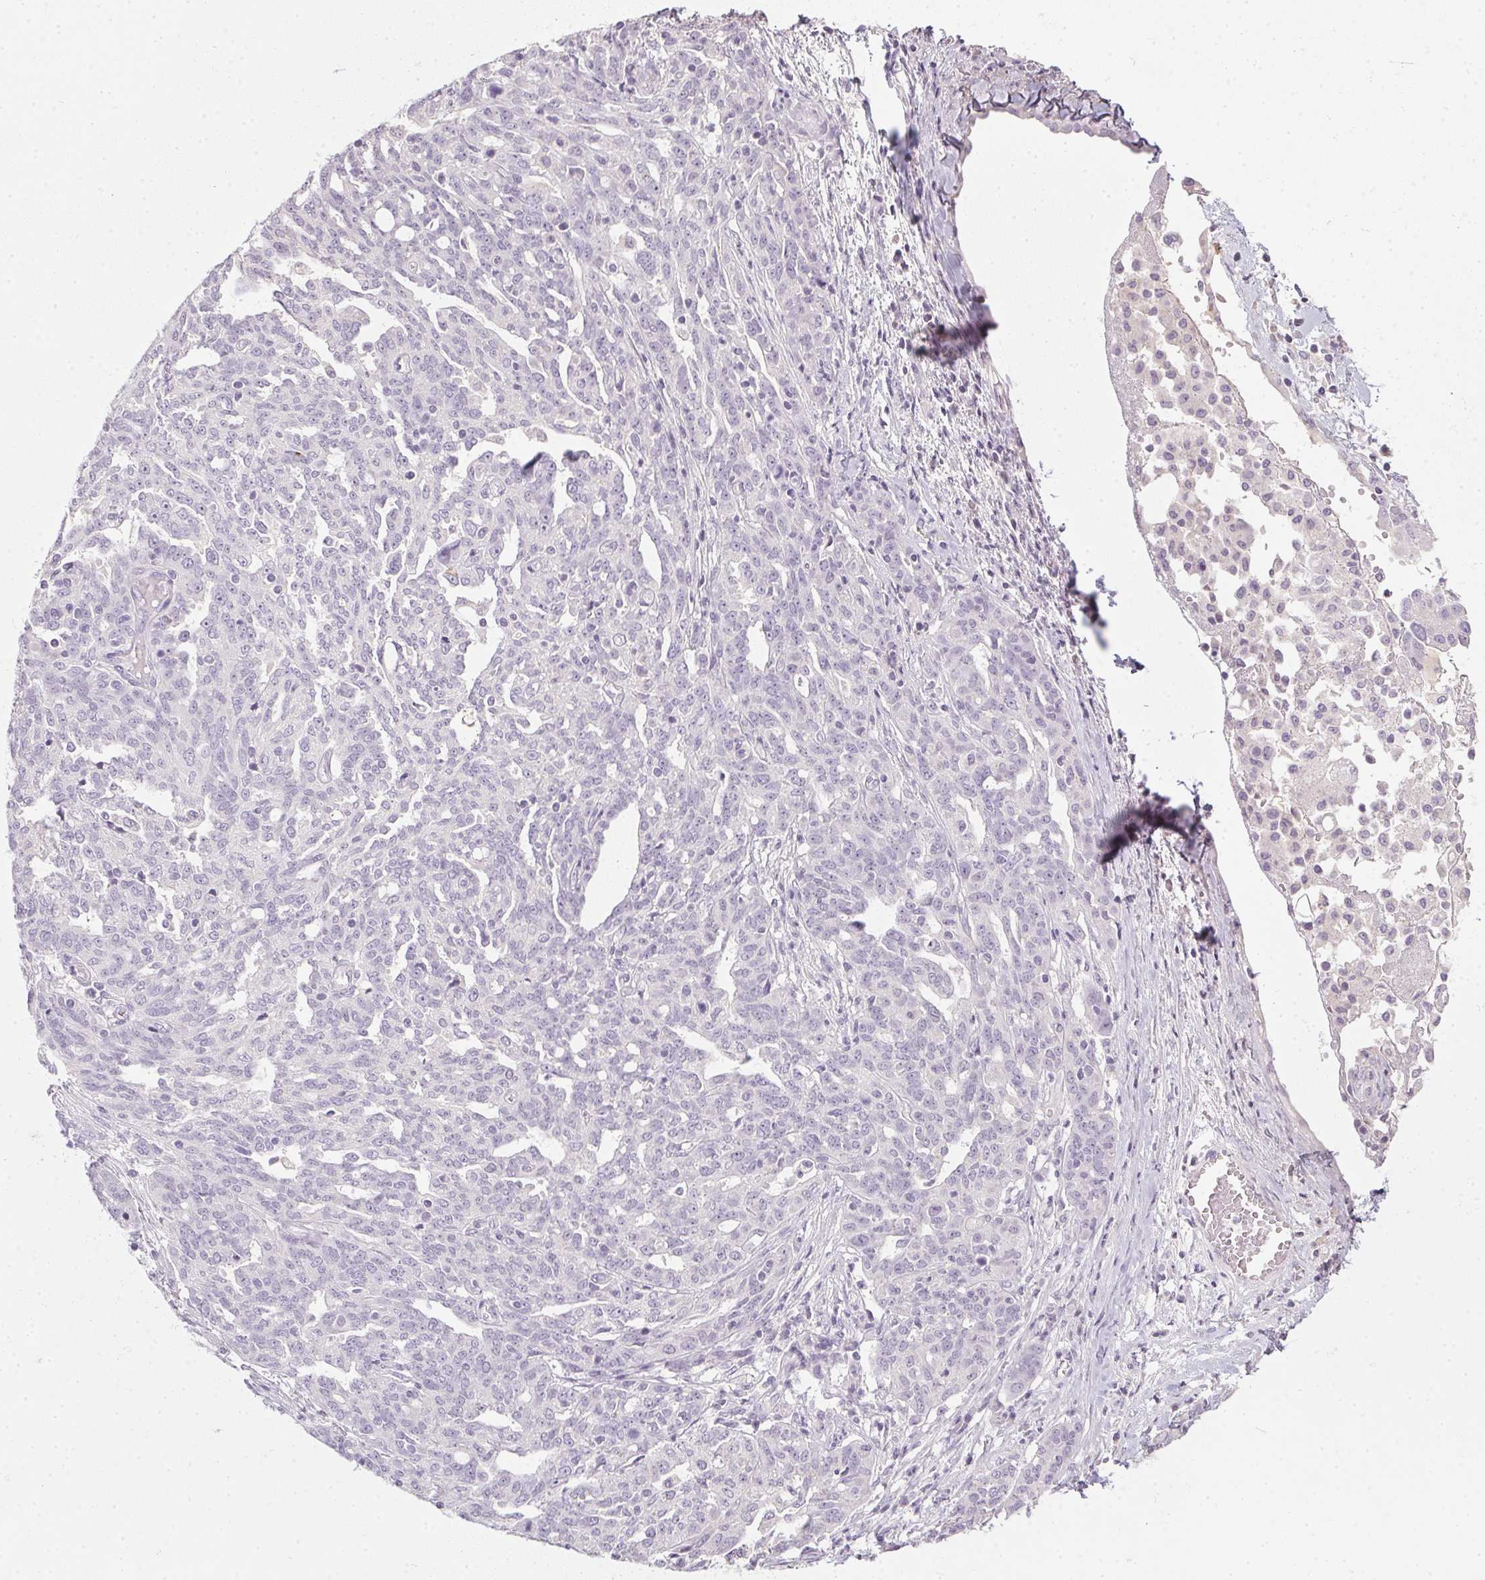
{"staining": {"intensity": "negative", "quantity": "none", "location": "none"}, "tissue": "ovarian cancer", "cell_type": "Tumor cells", "image_type": "cancer", "snomed": [{"axis": "morphology", "description": "Cystadenocarcinoma, serous, NOS"}, {"axis": "topography", "description": "Ovary"}], "caption": "A micrograph of ovarian cancer (serous cystadenocarcinoma) stained for a protein demonstrates no brown staining in tumor cells.", "gene": "TMEM72", "patient": {"sex": "female", "age": 67}}